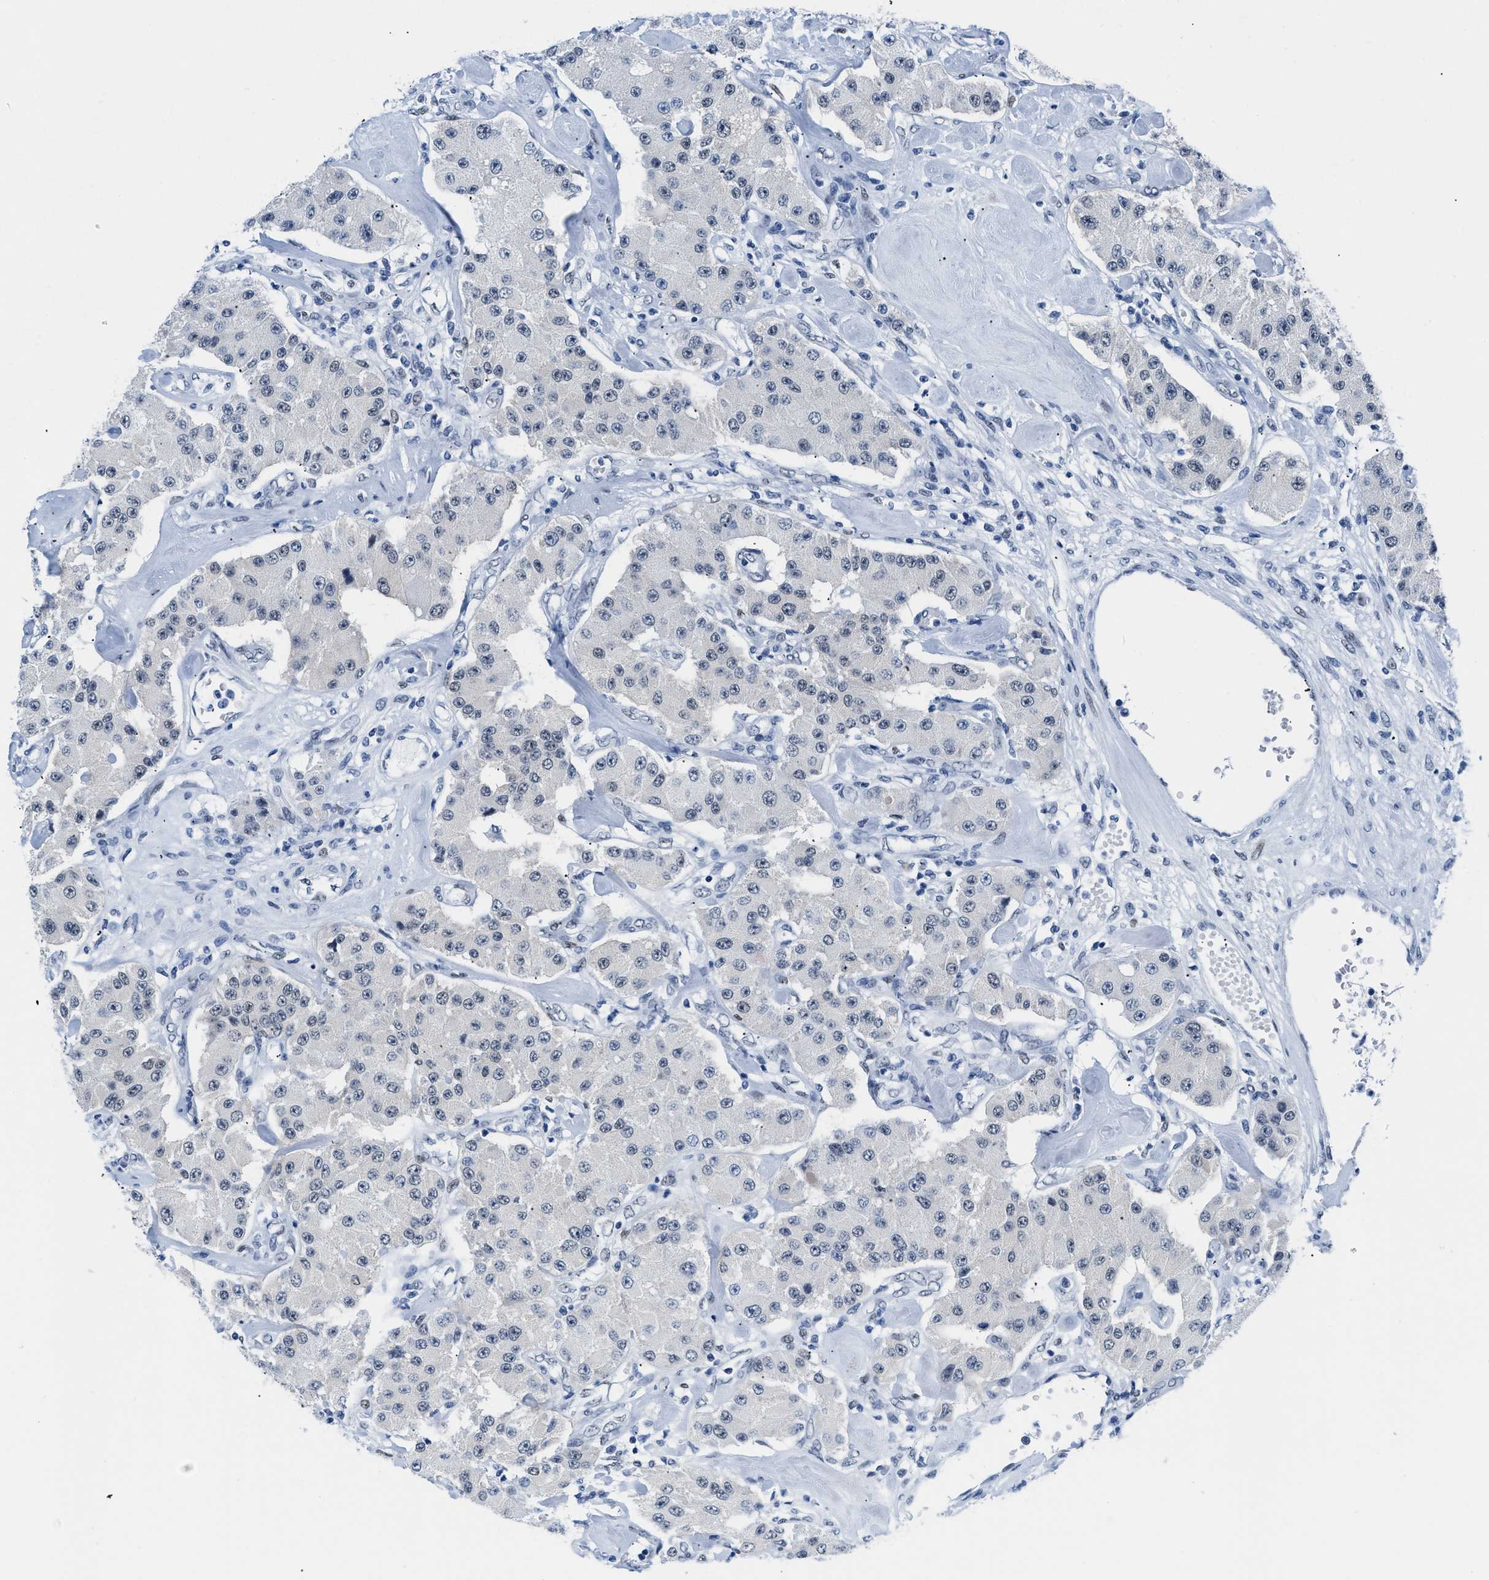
{"staining": {"intensity": "moderate", "quantity": "<25%", "location": "nuclear"}, "tissue": "carcinoid", "cell_type": "Tumor cells", "image_type": "cancer", "snomed": [{"axis": "morphology", "description": "Carcinoid, malignant, NOS"}, {"axis": "topography", "description": "Pancreas"}], "caption": "Carcinoid stained with immunohistochemistry displays moderate nuclear expression in approximately <25% of tumor cells.", "gene": "CTBP1", "patient": {"sex": "male", "age": 41}}